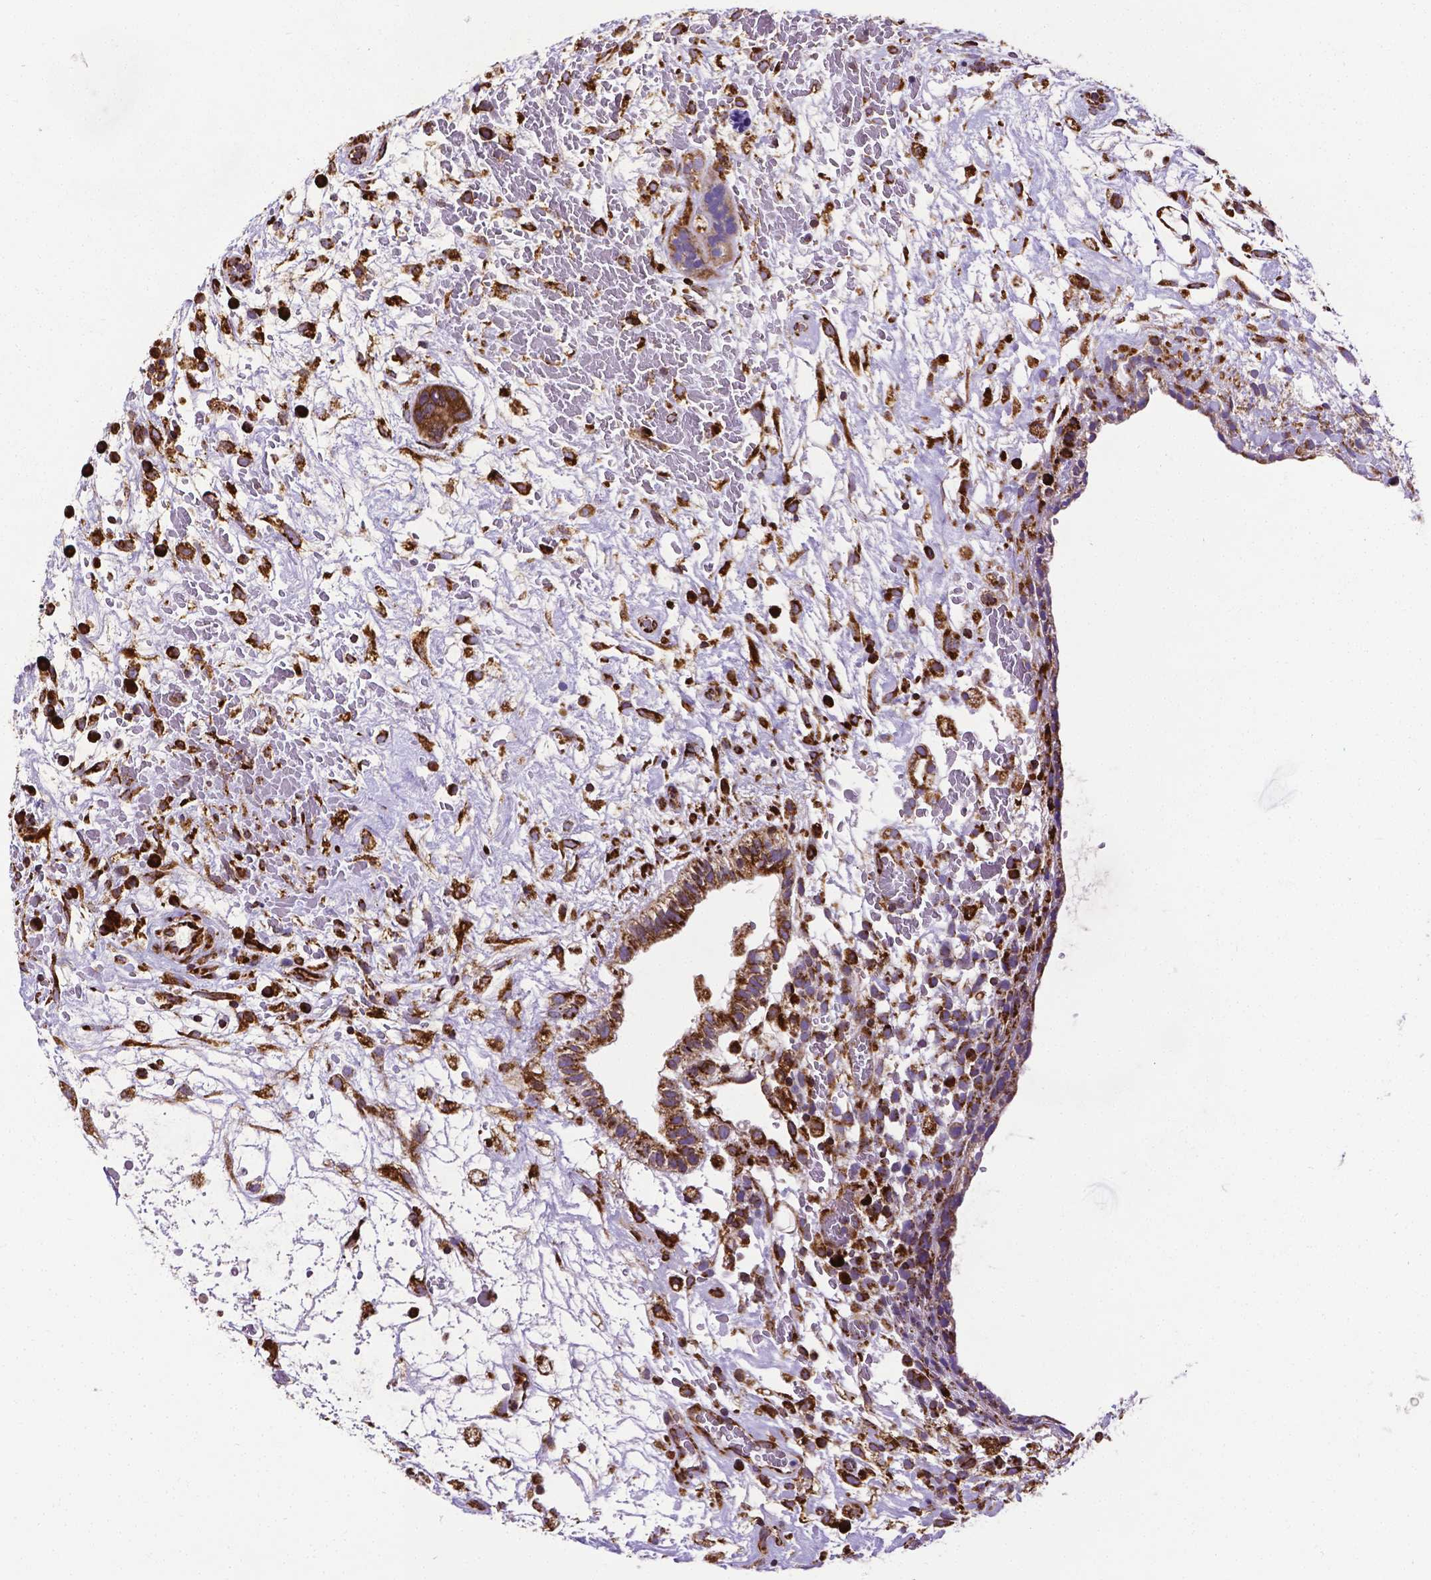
{"staining": {"intensity": "strong", "quantity": ">75%", "location": "cytoplasmic/membranous"}, "tissue": "testis cancer", "cell_type": "Tumor cells", "image_type": "cancer", "snomed": [{"axis": "morphology", "description": "Normal tissue, NOS"}, {"axis": "morphology", "description": "Carcinoma, Embryonal, NOS"}, {"axis": "topography", "description": "Testis"}], "caption": "Immunohistochemical staining of human testis cancer demonstrates high levels of strong cytoplasmic/membranous staining in approximately >75% of tumor cells.", "gene": "MTDH", "patient": {"sex": "male", "age": 32}}